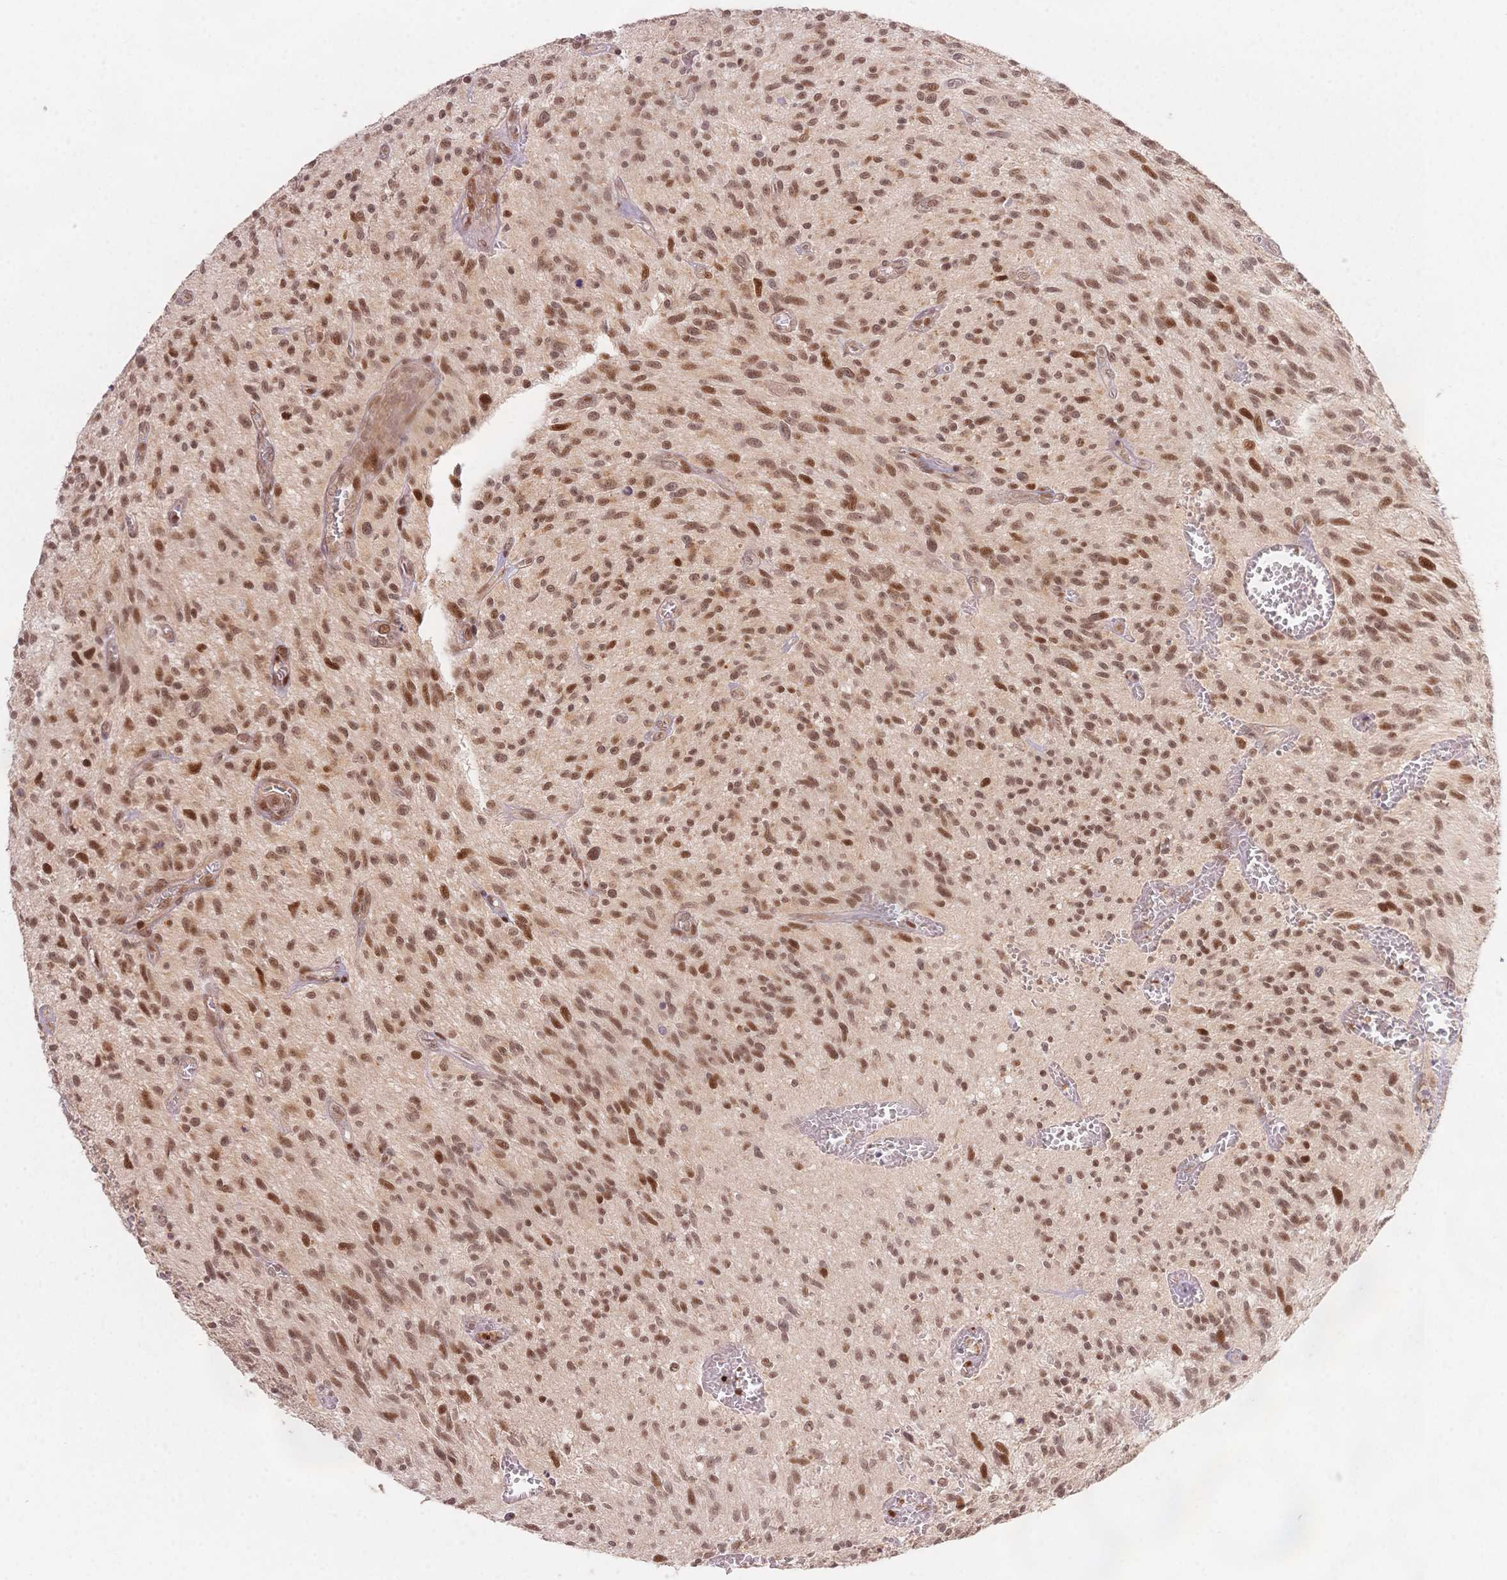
{"staining": {"intensity": "strong", "quantity": ">75%", "location": "nuclear"}, "tissue": "glioma", "cell_type": "Tumor cells", "image_type": "cancer", "snomed": [{"axis": "morphology", "description": "Glioma, malignant, High grade"}, {"axis": "topography", "description": "Brain"}], "caption": "Protein analysis of malignant high-grade glioma tissue exhibits strong nuclear positivity in about >75% of tumor cells.", "gene": "STK39", "patient": {"sex": "male", "age": 75}}